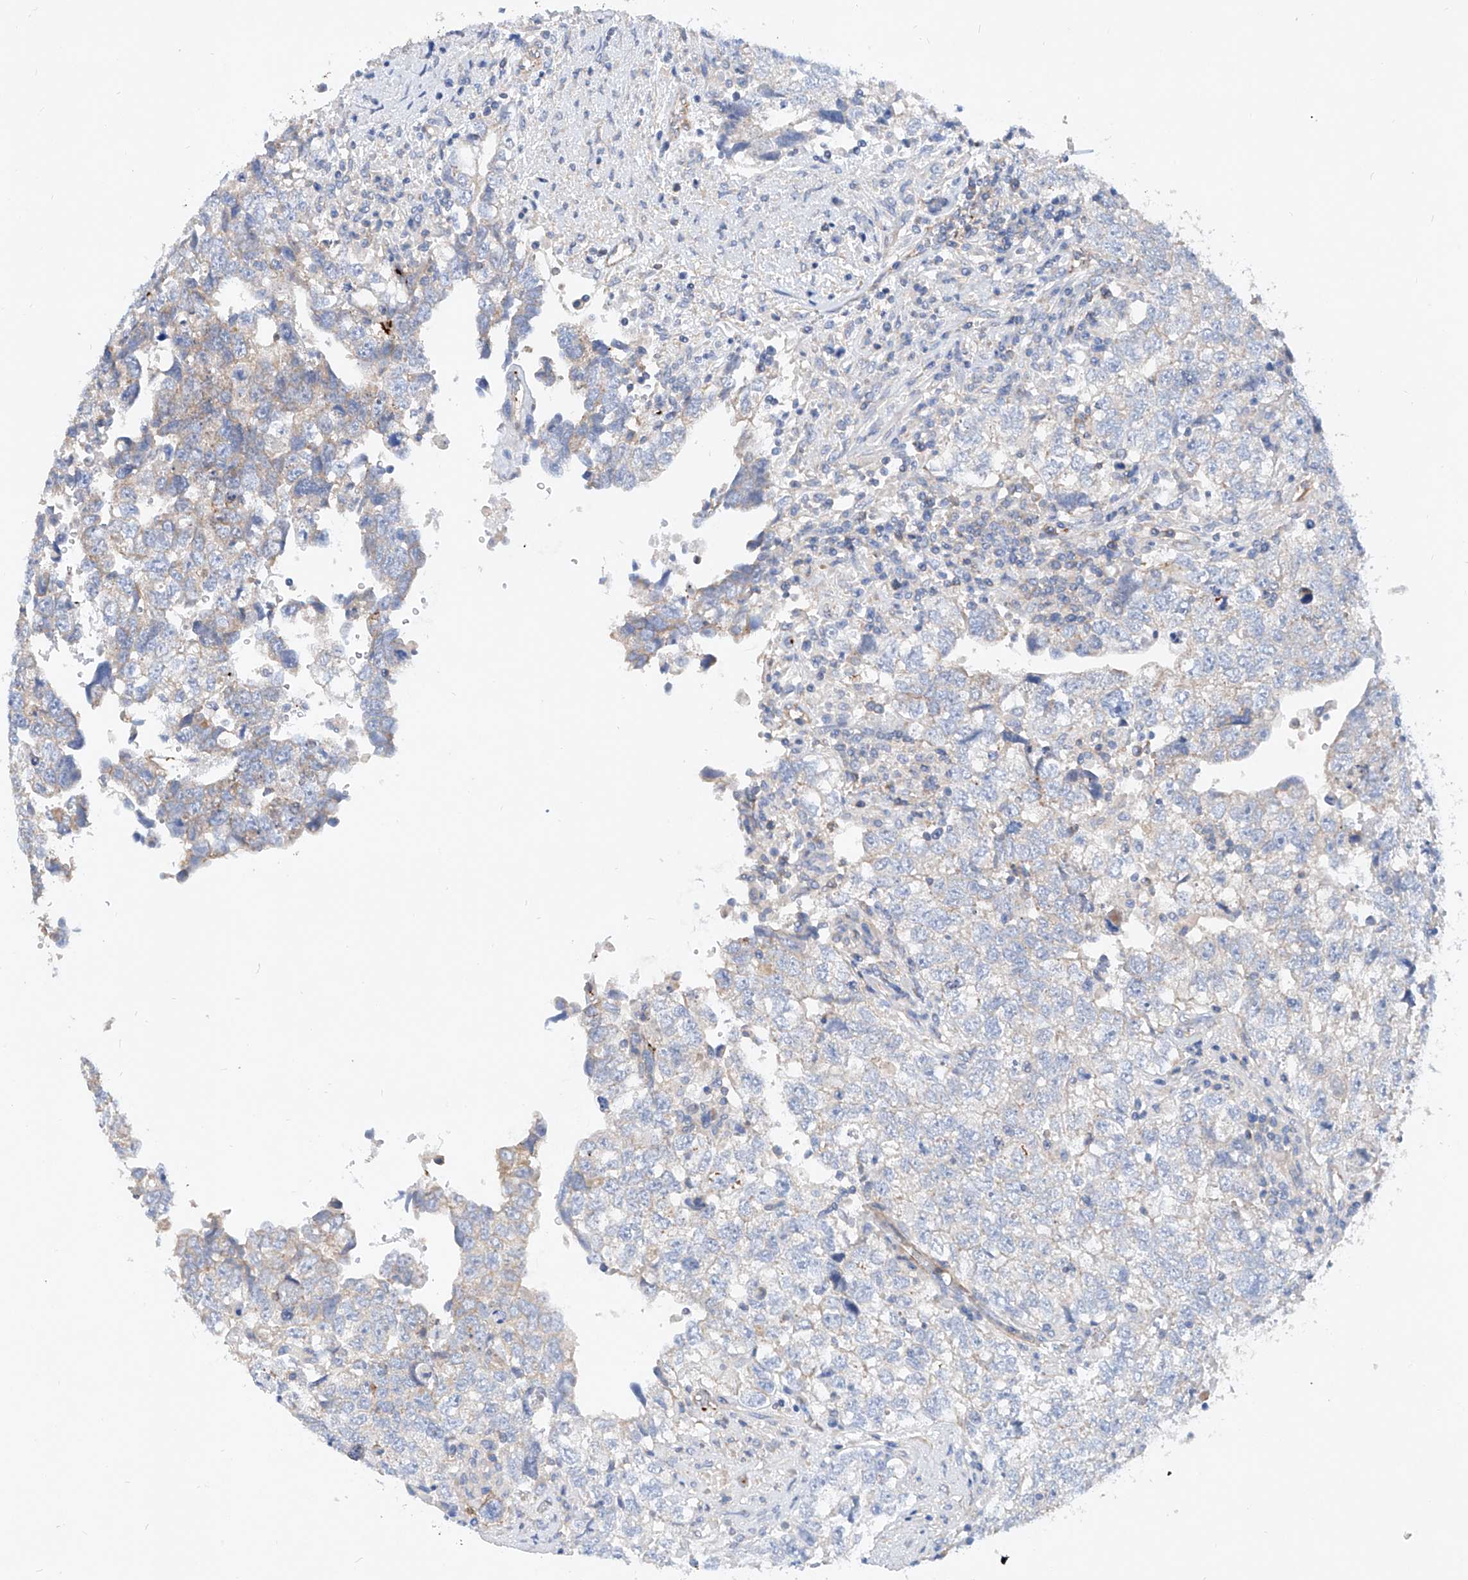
{"staining": {"intensity": "weak", "quantity": "<25%", "location": "cytoplasmic/membranous"}, "tissue": "testis cancer", "cell_type": "Tumor cells", "image_type": "cancer", "snomed": [{"axis": "morphology", "description": "Carcinoma, Embryonal, NOS"}, {"axis": "topography", "description": "Testis"}], "caption": "Immunohistochemistry (IHC) photomicrograph of neoplastic tissue: human testis cancer (embryonal carcinoma) stained with DAB exhibits no significant protein expression in tumor cells. Brightfield microscopy of immunohistochemistry stained with DAB (3,3'-diaminobenzidine) (brown) and hematoxylin (blue), captured at high magnification.", "gene": "TAS2R60", "patient": {"sex": "male", "age": 37}}